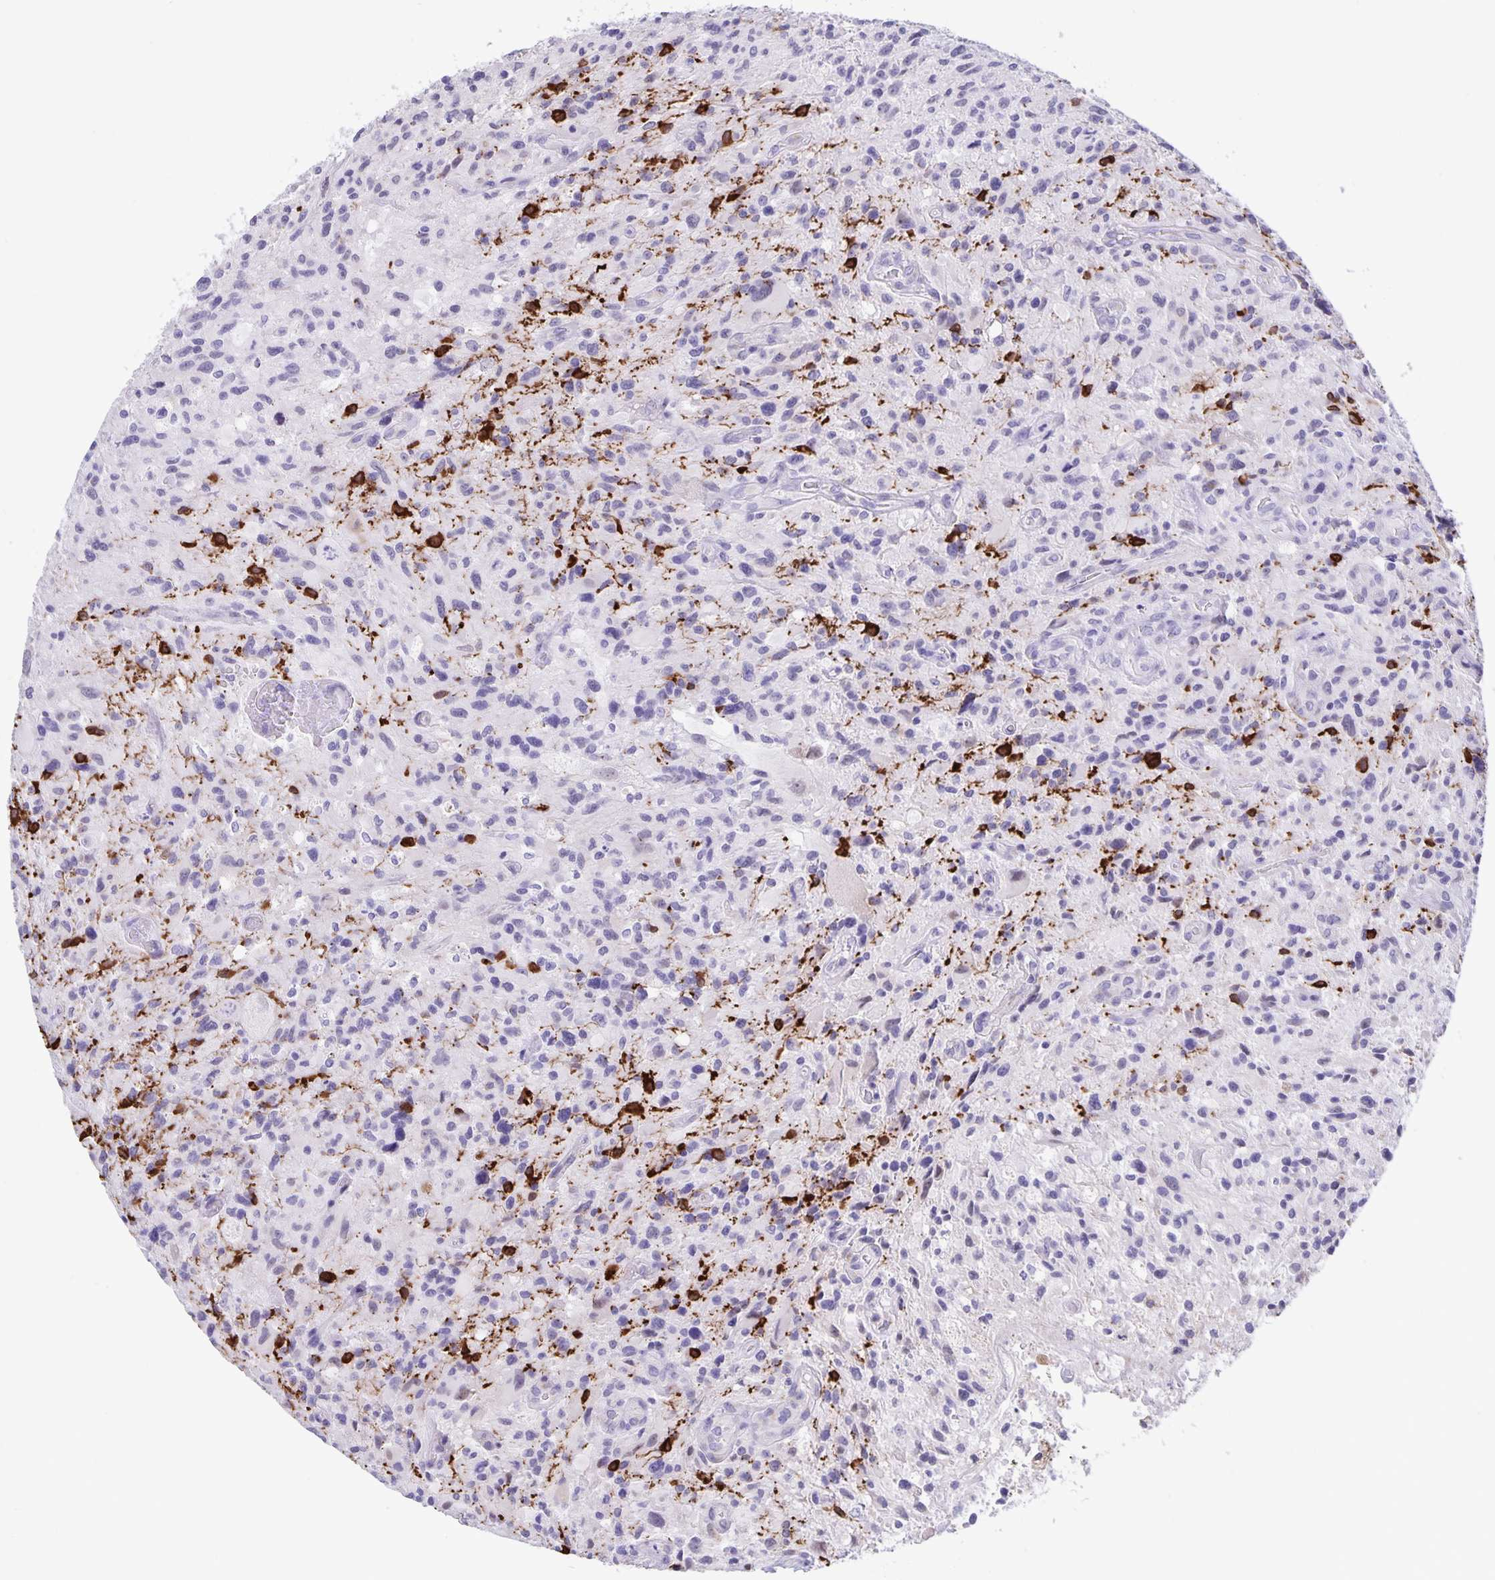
{"staining": {"intensity": "negative", "quantity": "none", "location": "none"}, "tissue": "glioma", "cell_type": "Tumor cells", "image_type": "cancer", "snomed": [{"axis": "morphology", "description": "Glioma, malignant, High grade"}, {"axis": "topography", "description": "Brain"}], "caption": "Protein analysis of malignant glioma (high-grade) shows no significant staining in tumor cells.", "gene": "ERMN", "patient": {"sex": "male", "age": 63}}